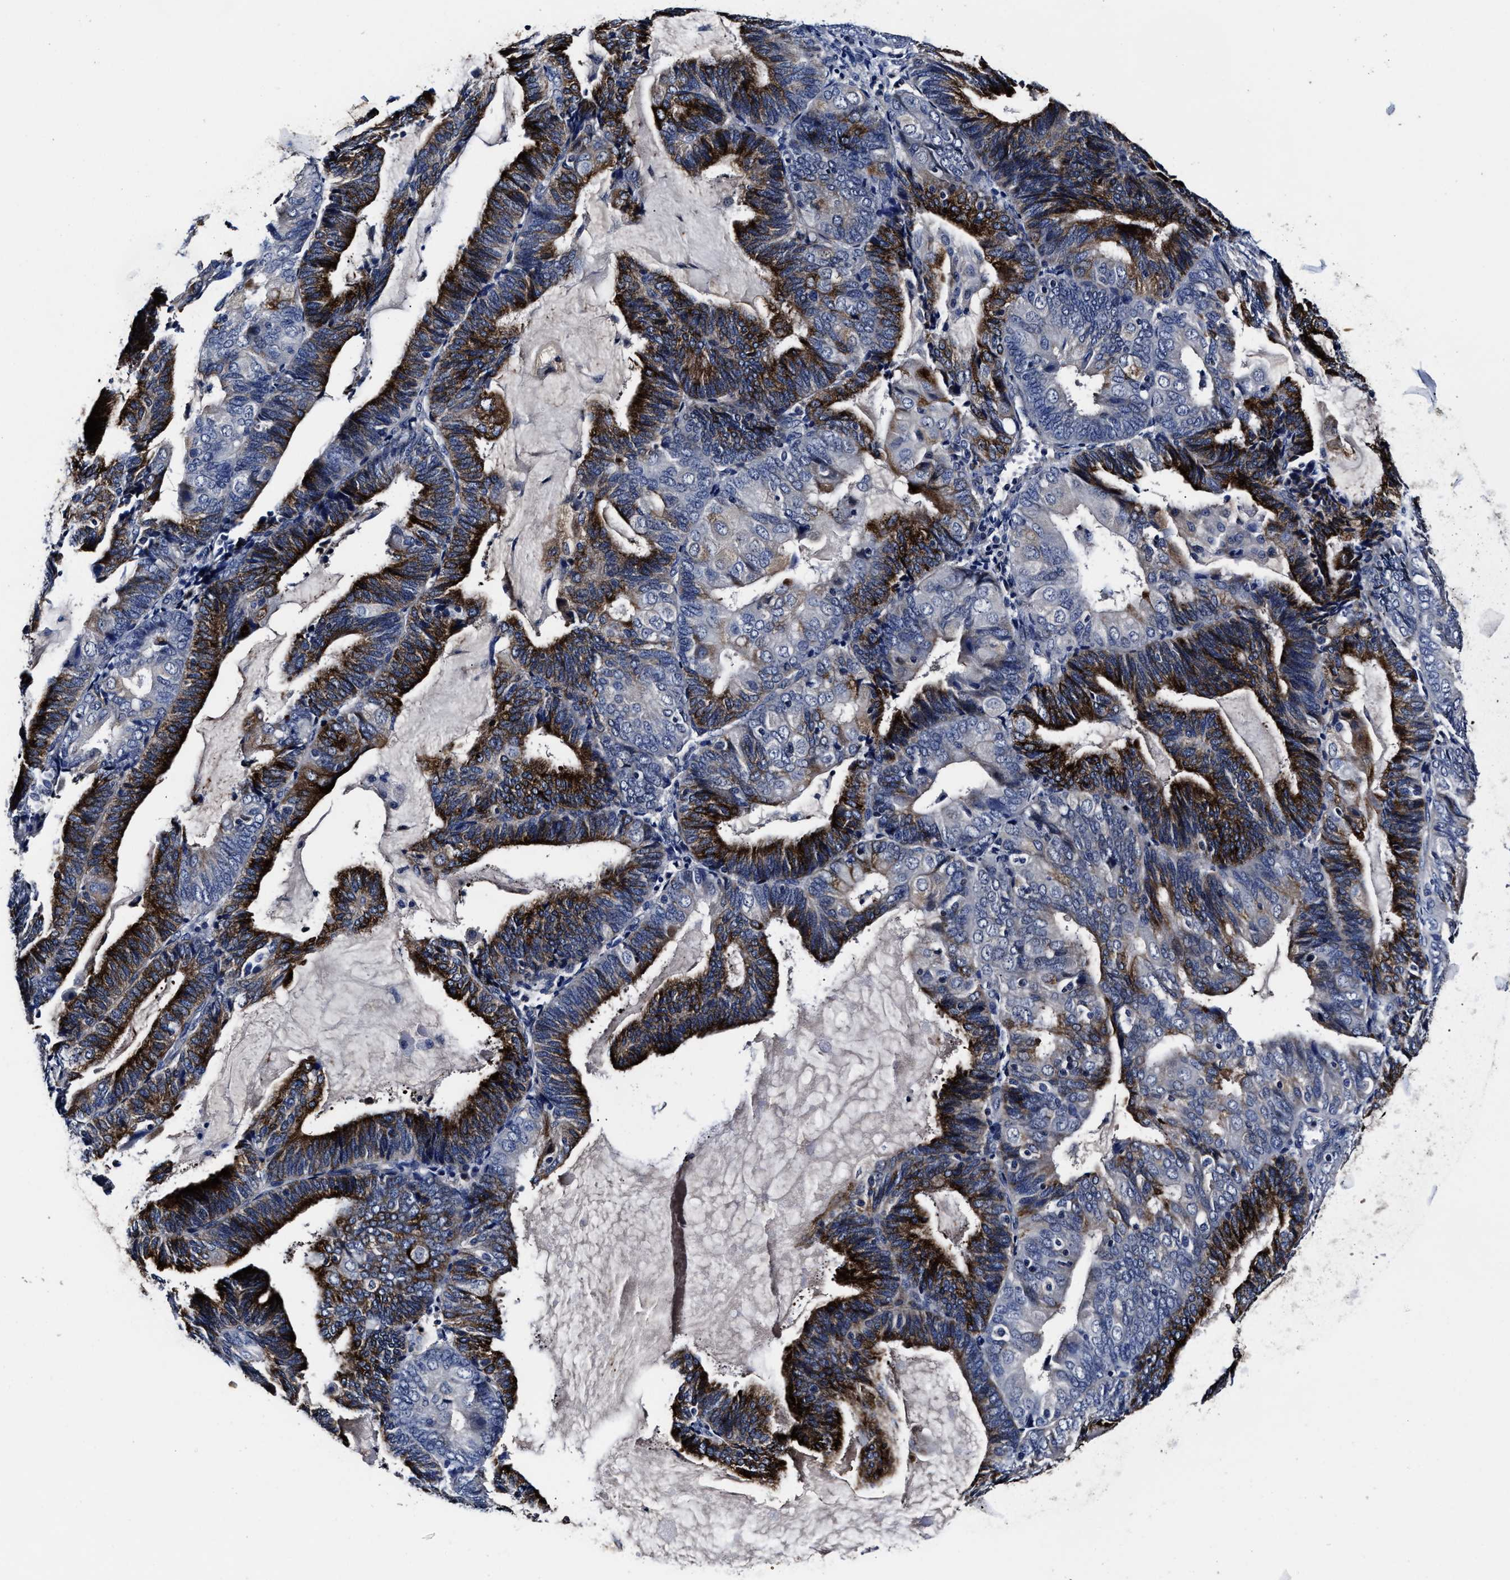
{"staining": {"intensity": "strong", "quantity": "25%-75%", "location": "cytoplasmic/membranous"}, "tissue": "endometrial cancer", "cell_type": "Tumor cells", "image_type": "cancer", "snomed": [{"axis": "morphology", "description": "Adenocarcinoma, NOS"}, {"axis": "topography", "description": "Endometrium"}], "caption": "Approximately 25%-75% of tumor cells in adenocarcinoma (endometrial) reveal strong cytoplasmic/membranous protein staining as visualized by brown immunohistochemical staining.", "gene": "OLFML2A", "patient": {"sex": "female", "age": 81}}